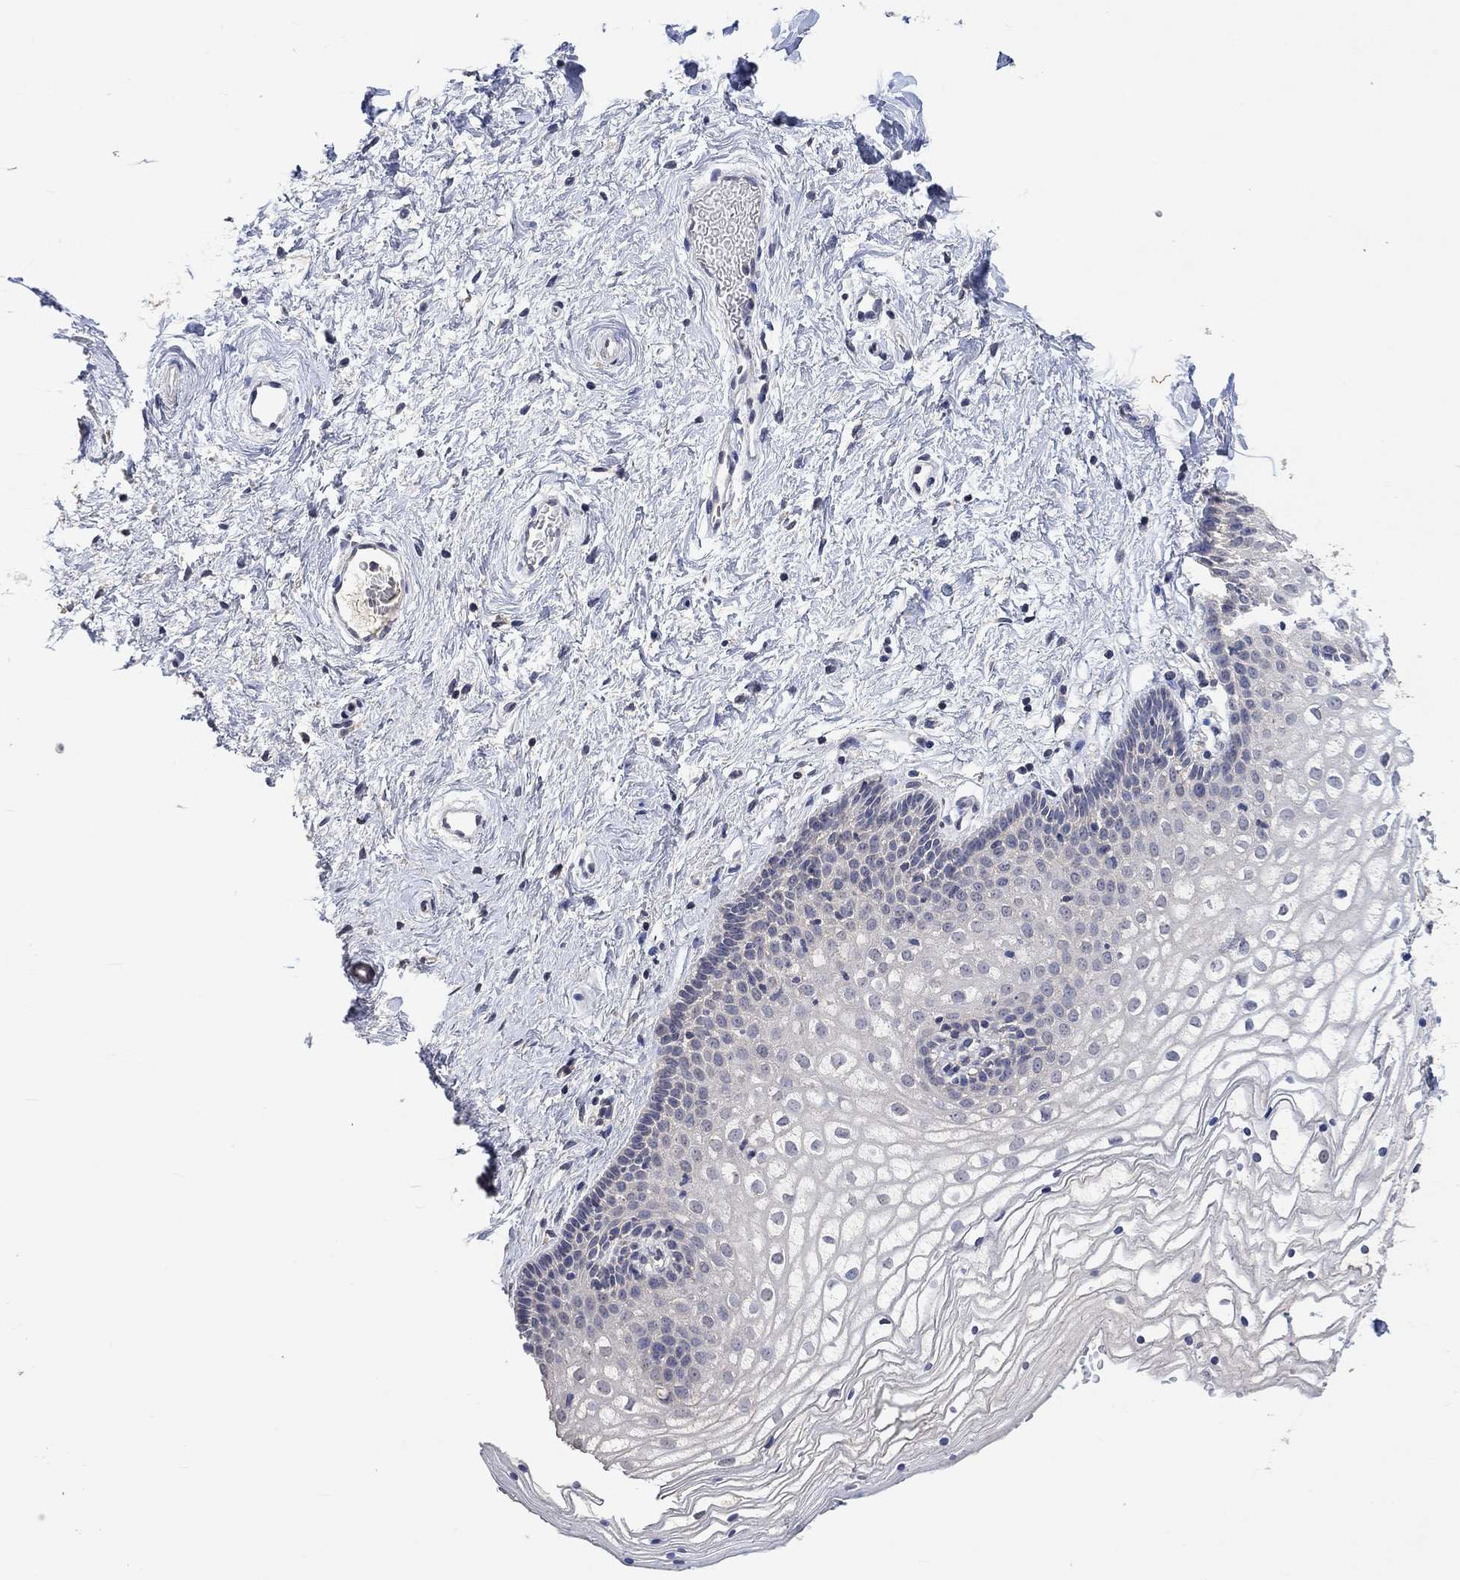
{"staining": {"intensity": "negative", "quantity": "none", "location": "none"}, "tissue": "vagina", "cell_type": "Squamous epithelial cells", "image_type": "normal", "snomed": [{"axis": "morphology", "description": "Normal tissue, NOS"}, {"axis": "topography", "description": "Vagina"}], "caption": "DAB immunohistochemical staining of benign human vagina reveals no significant expression in squamous epithelial cells.", "gene": "PTPN20", "patient": {"sex": "female", "age": 36}}